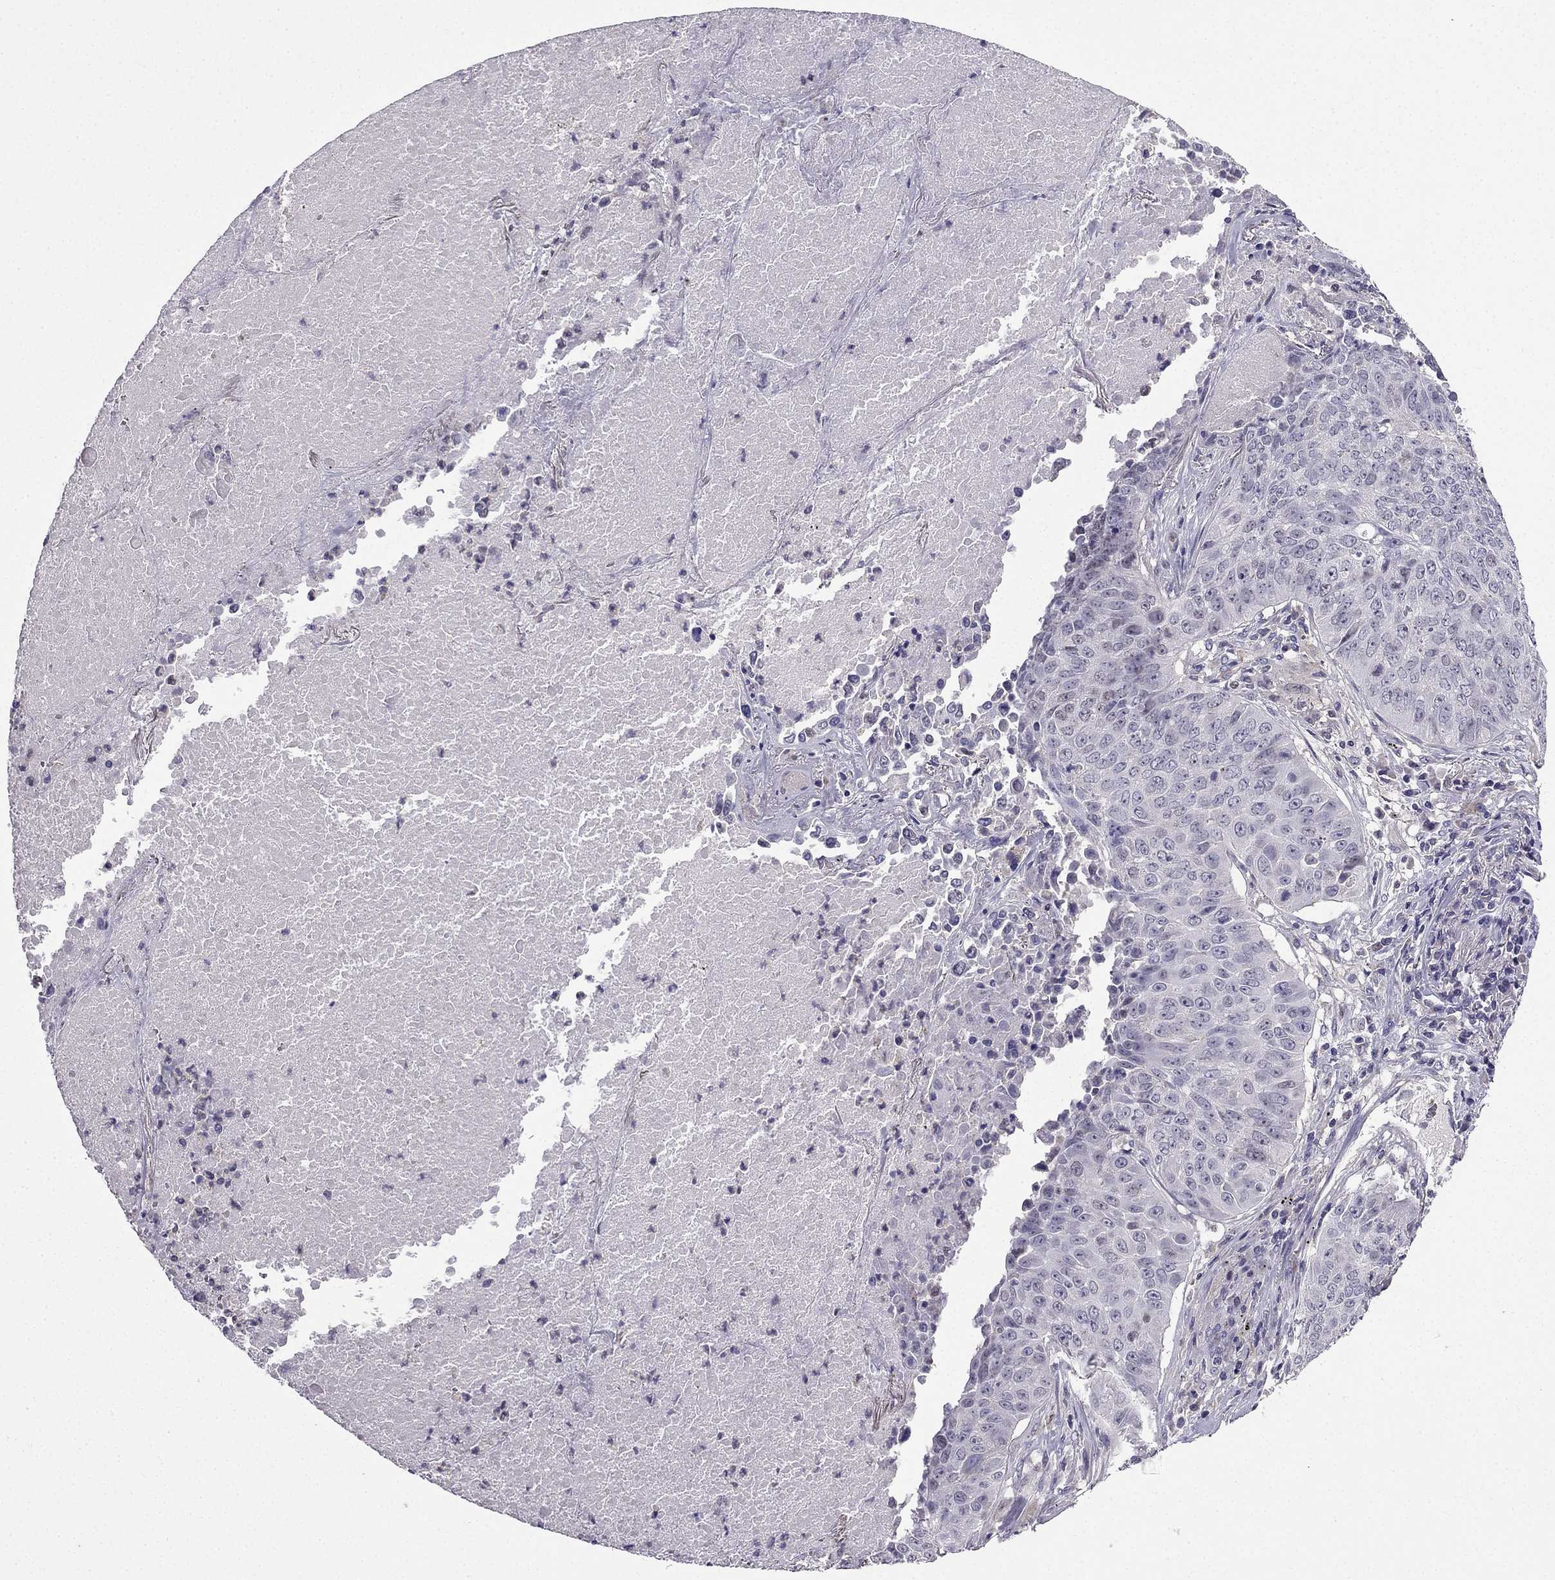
{"staining": {"intensity": "negative", "quantity": "none", "location": "none"}, "tissue": "lung cancer", "cell_type": "Tumor cells", "image_type": "cancer", "snomed": [{"axis": "morphology", "description": "Normal tissue, NOS"}, {"axis": "morphology", "description": "Squamous cell carcinoma, NOS"}, {"axis": "topography", "description": "Bronchus"}, {"axis": "topography", "description": "Lung"}], "caption": "Immunohistochemistry (IHC) of human lung squamous cell carcinoma reveals no expression in tumor cells.", "gene": "SLC6A2", "patient": {"sex": "male", "age": 64}}